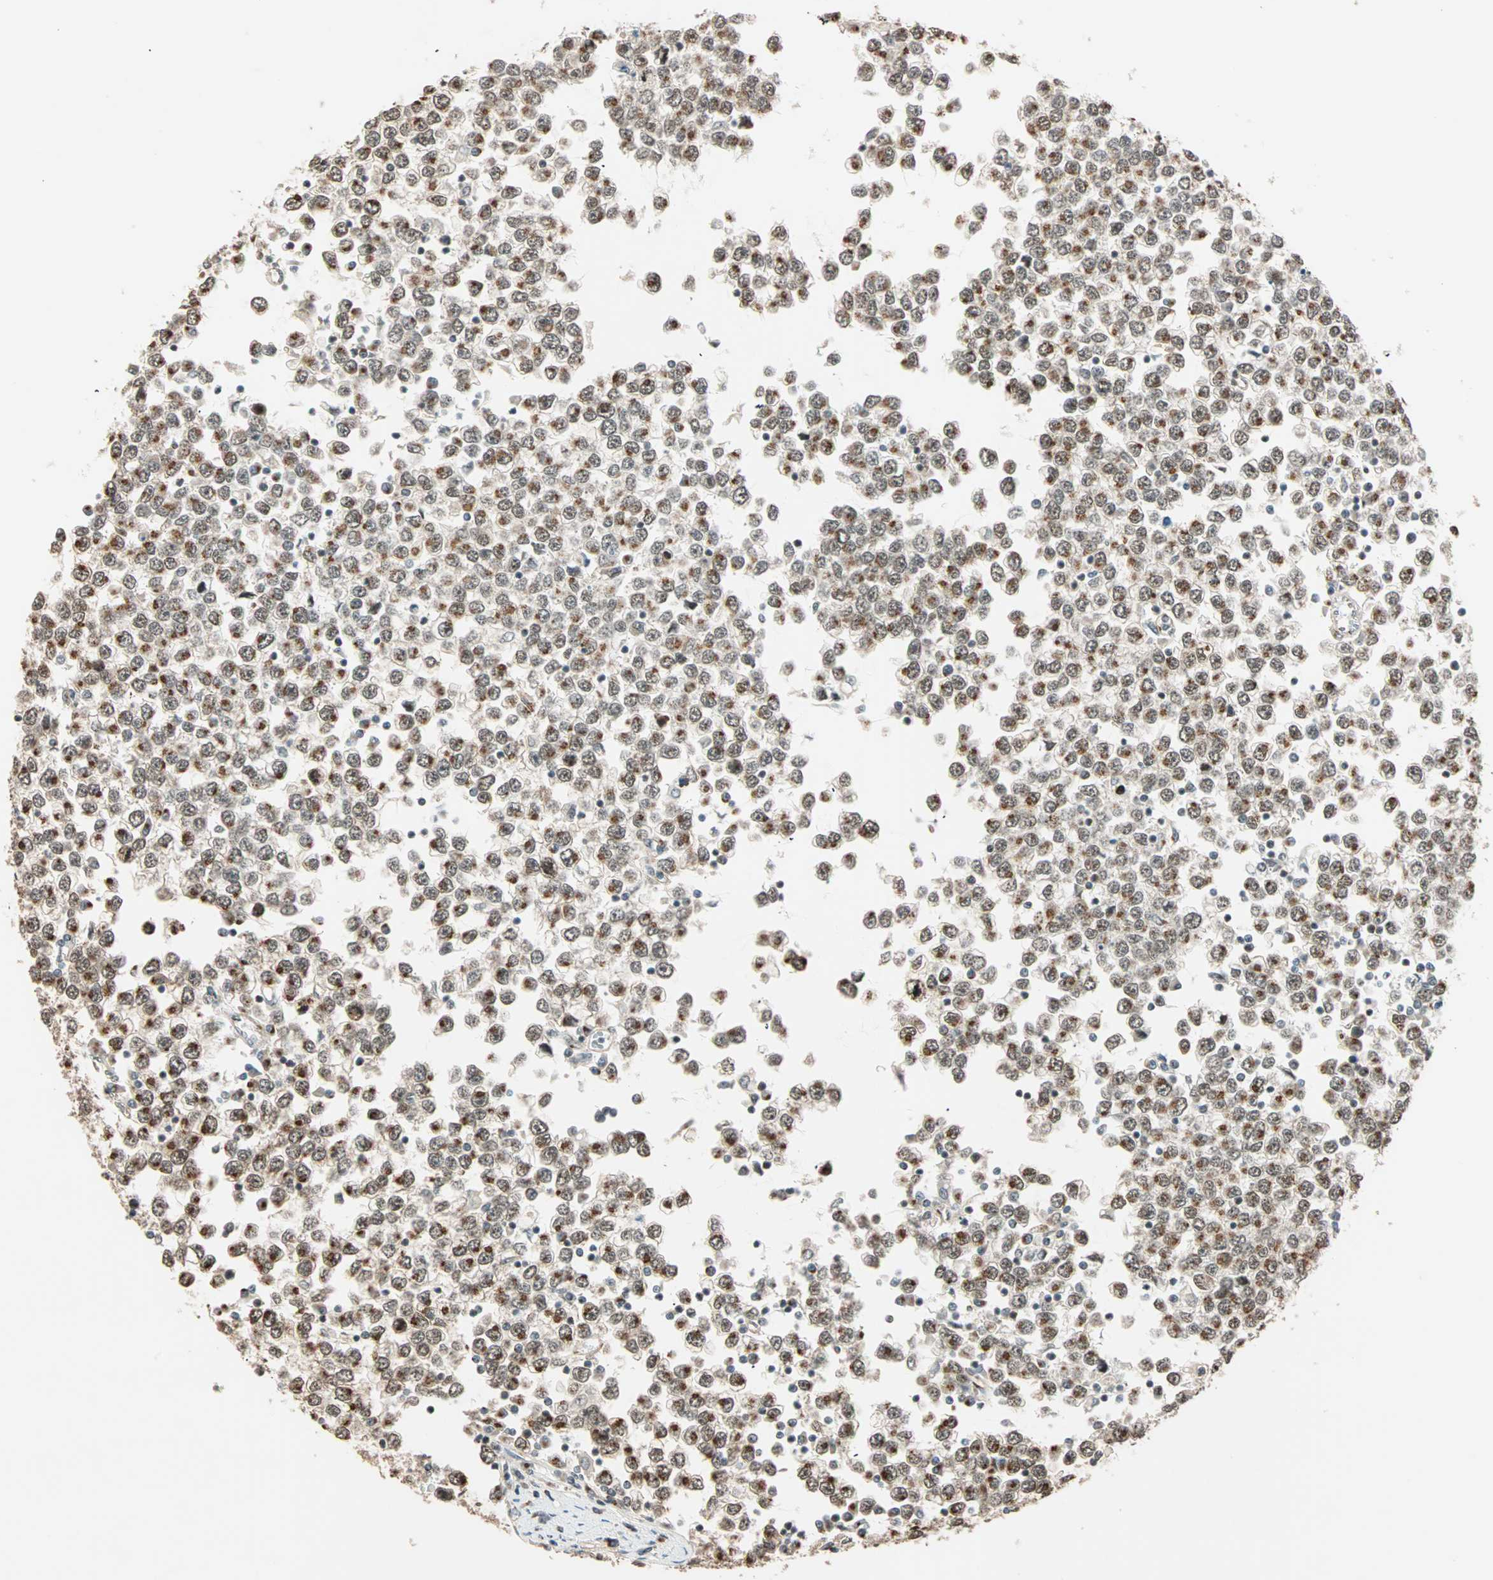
{"staining": {"intensity": "moderate", "quantity": "25%-75%", "location": "cytoplasmic/membranous"}, "tissue": "testis cancer", "cell_type": "Tumor cells", "image_type": "cancer", "snomed": [{"axis": "morphology", "description": "Seminoma, NOS"}, {"axis": "topography", "description": "Testis"}], "caption": "Approximately 25%-75% of tumor cells in testis cancer show moderate cytoplasmic/membranous protein expression as visualized by brown immunohistochemical staining.", "gene": "PRDM2", "patient": {"sex": "male", "age": 65}}